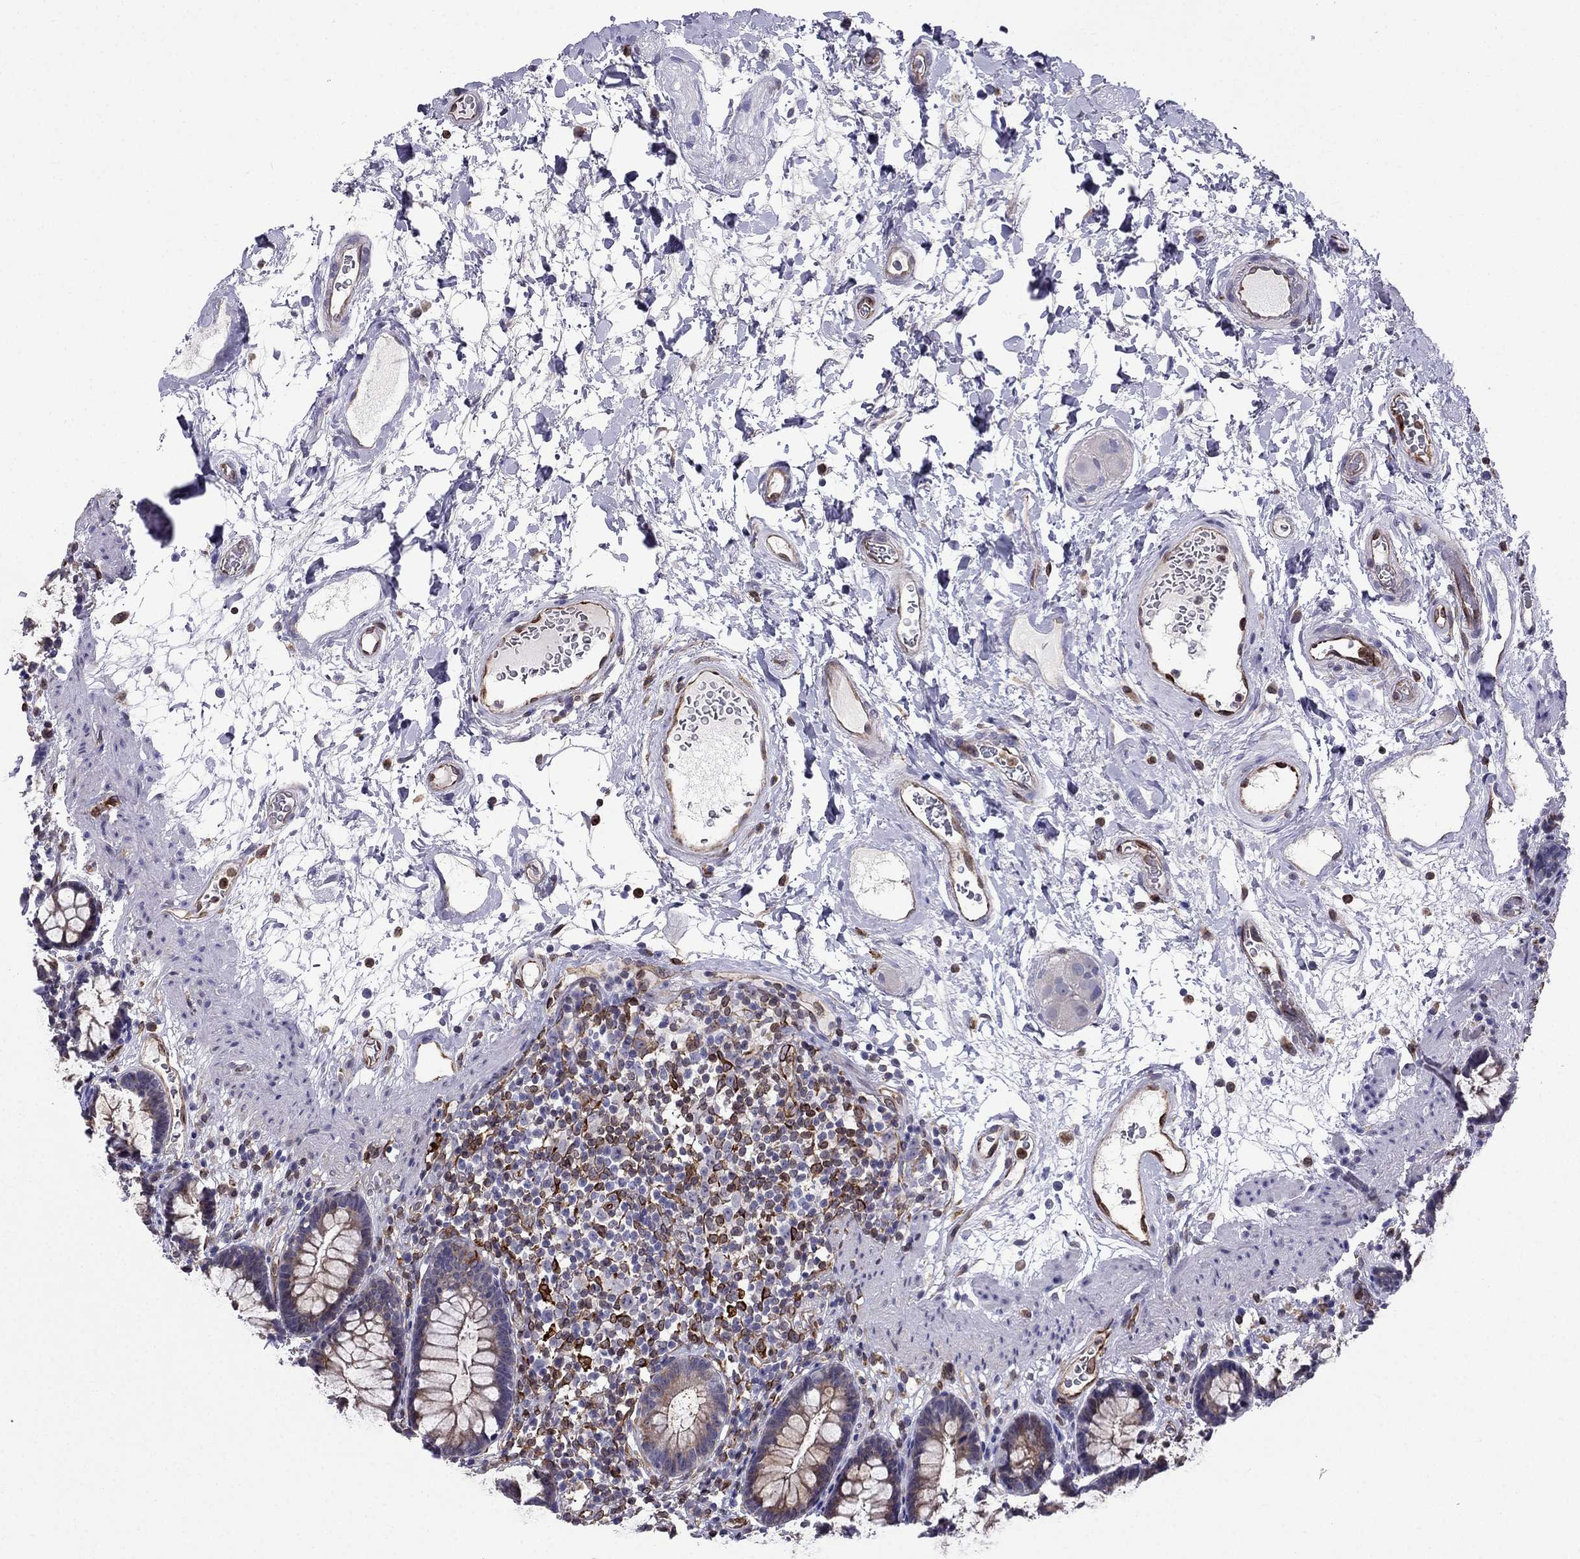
{"staining": {"intensity": "weak", "quantity": ">75%", "location": "cytoplasmic/membranous"}, "tissue": "rectum", "cell_type": "Glandular cells", "image_type": "normal", "snomed": [{"axis": "morphology", "description": "Normal tissue, NOS"}, {"axis": "topography", "description": "Rectum"}], "caption": "A high-resolution image shows immunohistochemistry staining of normal rectum, which demonstrates weak cytoplasmic/membranous expression in approximately >75% of glandular cells.", "gene": "GNAL", "patient": {"sex": "male", "age": 72}}